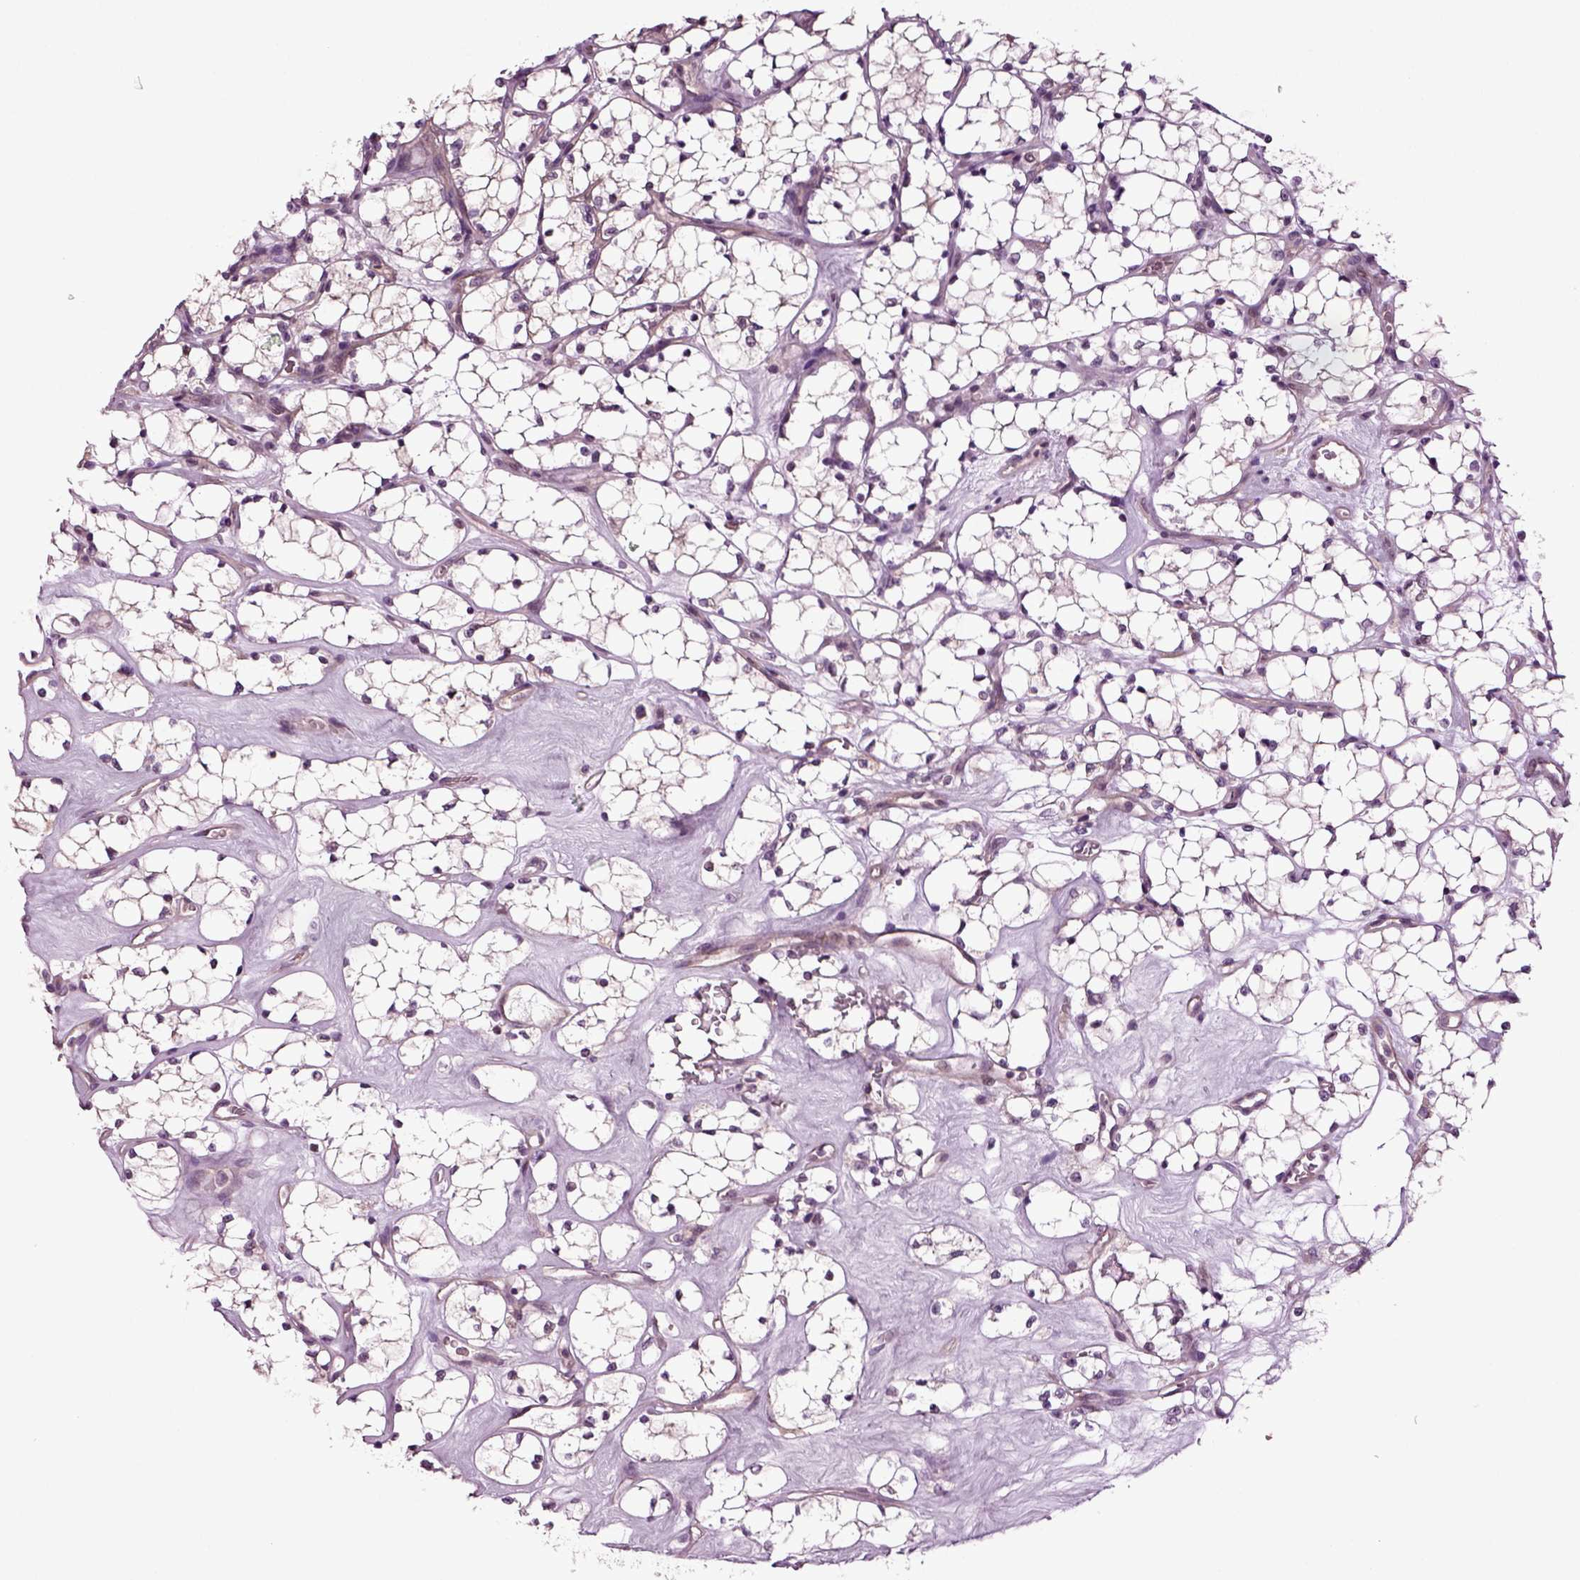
{"staining": {"intensity": "weak", "quantity": "25%-75%", "location": "cytoplasmic/membranous"}, "tissue": "renal cancer", "cell_type": "Tumor cells", "image_type": "cancer", "snomed": [{"axis": "morphology", "description": "Adenocarcinoma, NOS"}, {"axis": "topography", "description": "Kidney"}], "caption": "A photomicrograph showing weak cytoplasmic/membranous staining in approximately 25%-75% of tumor cells in renal cancer, as visualized by brown immunohistochemical staining.", "gene": "HAGHL", "patient": {"sex": "female", "age": 69}}